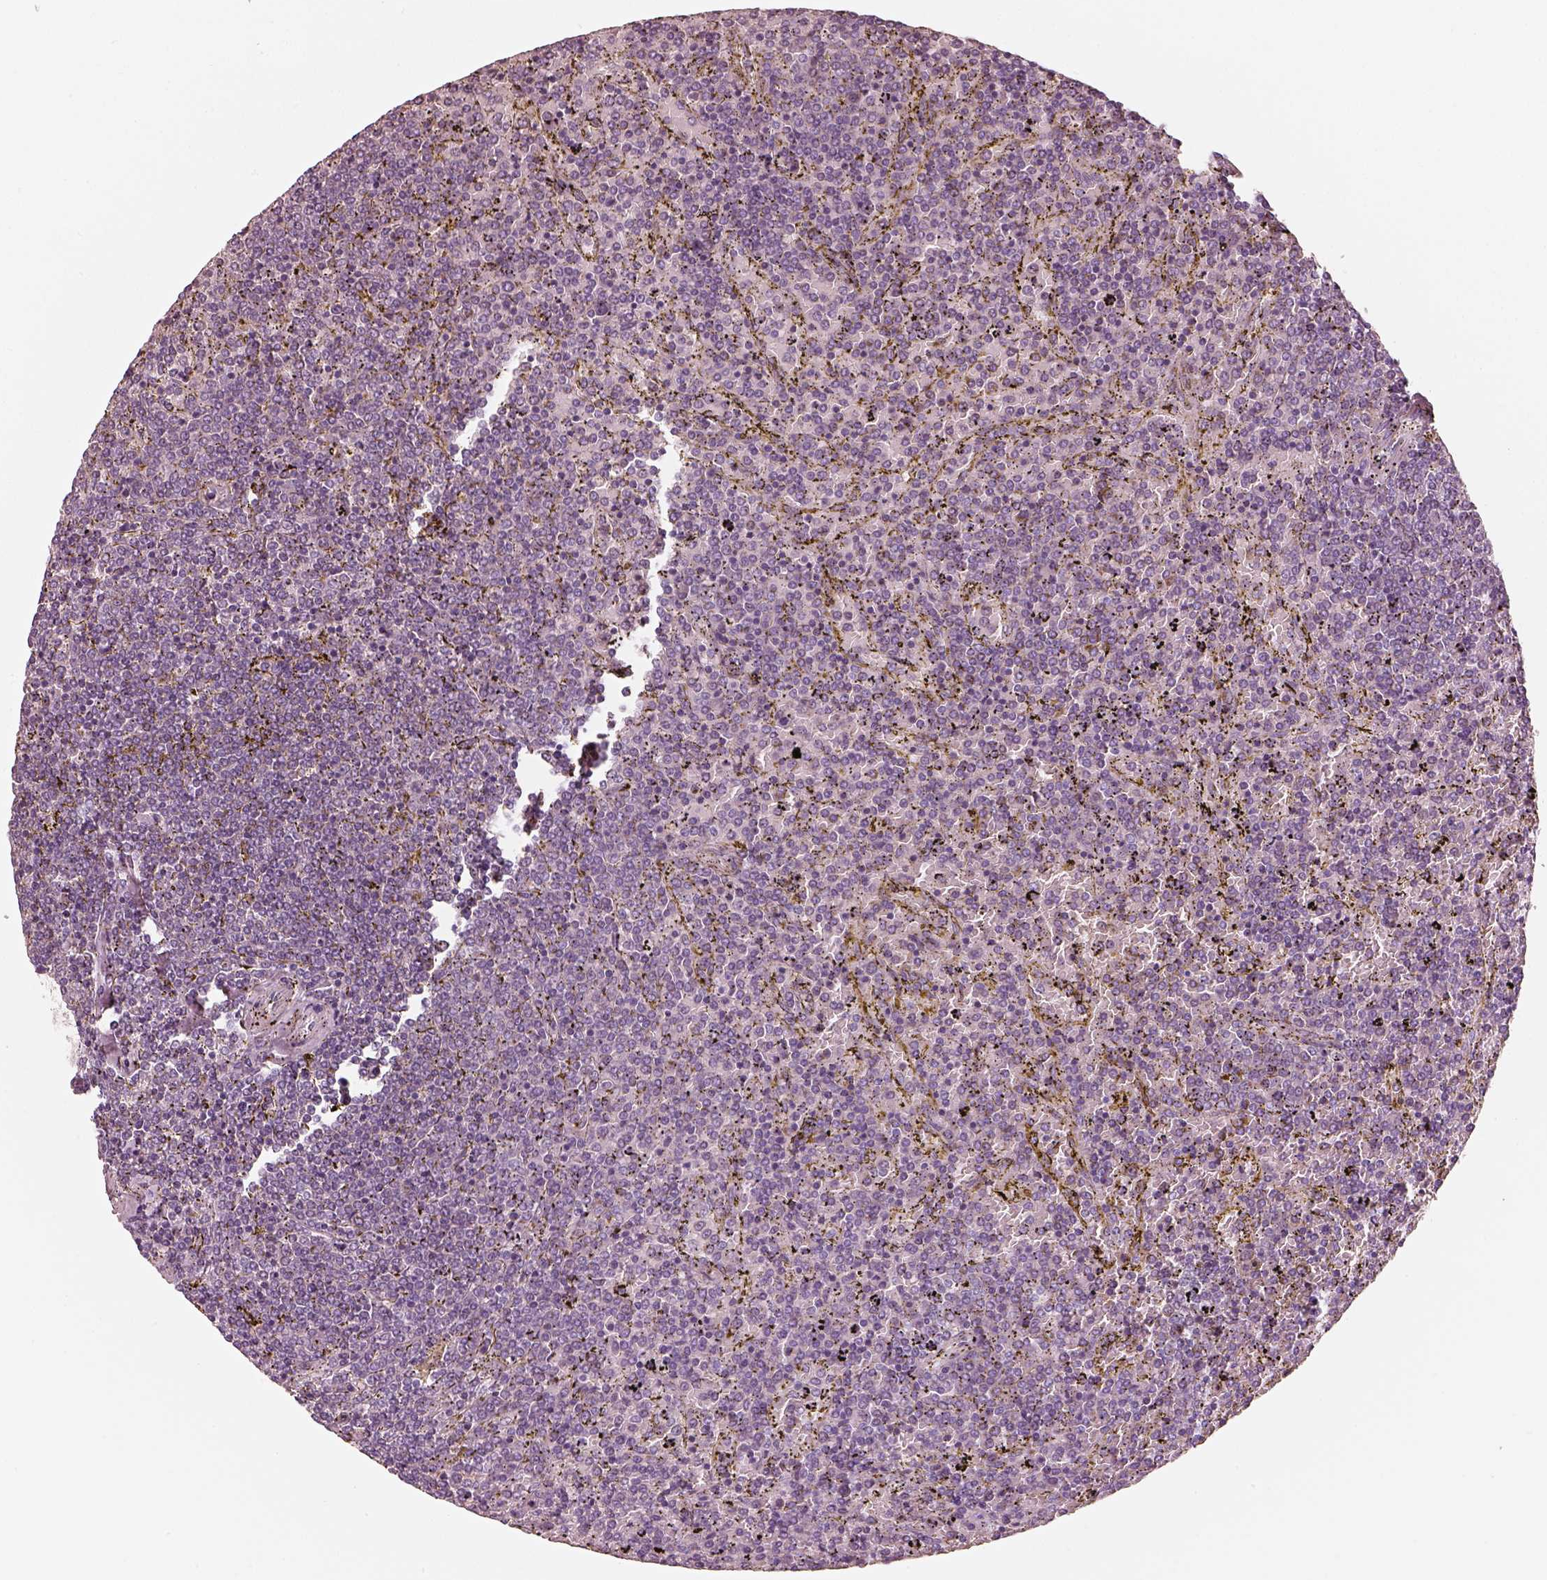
{"staining": {"intensity": "negative", "quantity": "none", "location": "none"}, "tissue": "lymphoma", "cell_type": "Tumor cells", "image_type": "cancer", "snomed": [{"axis": "morphology", "description": "Malignant lymphoma, non-Hodgkin's type, Low grade"}, {"axis": "topography", "description": "Spleen"}], "caption": "Immunohistochemical staining of human lymphoma reveals no significant expression in tumor cells.", "gene": "R3HDML", "patient": {"sex": "female", "age": 77}}